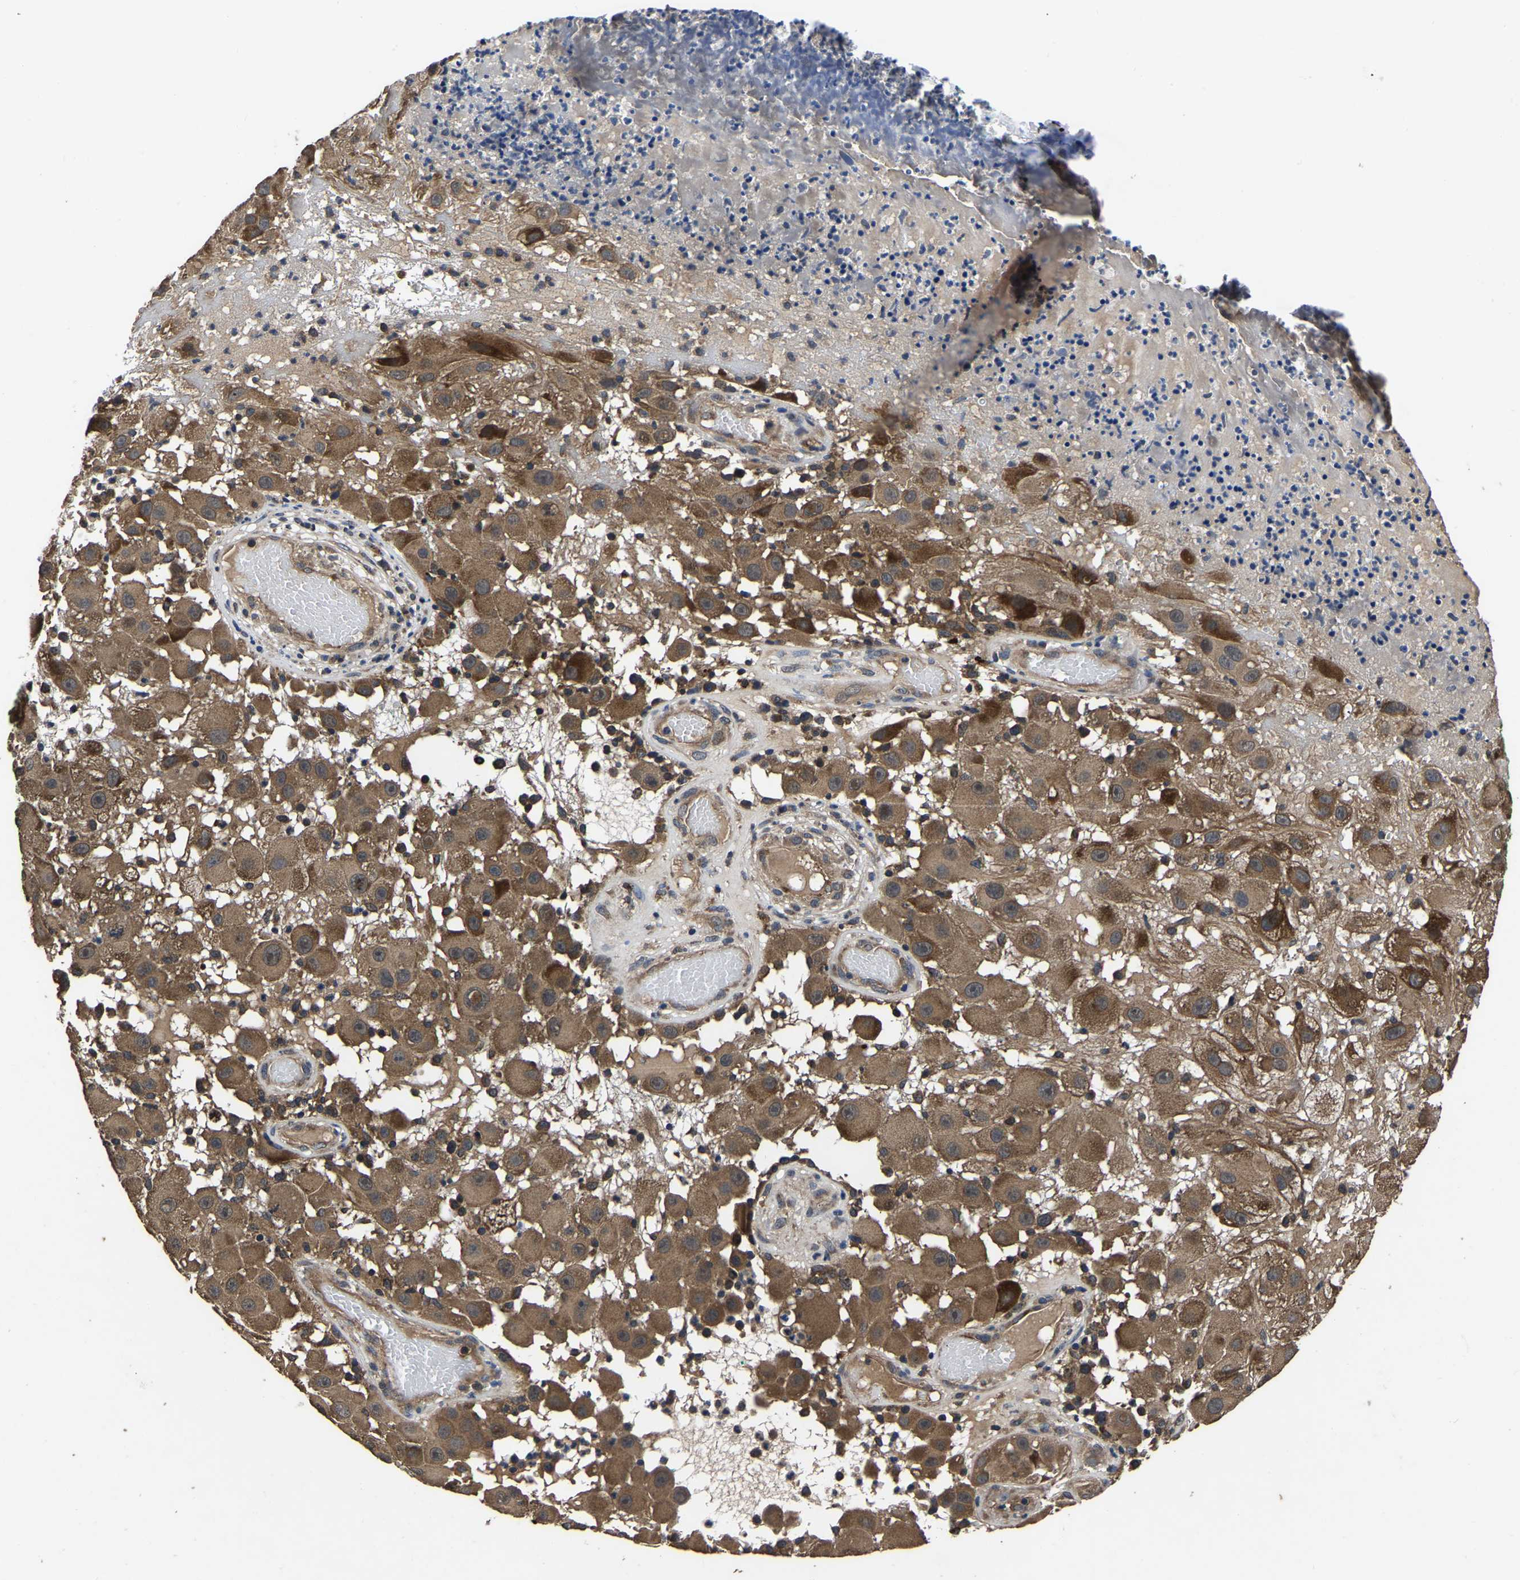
{"staining": {"intensity": "moderate", "quantity": ">75%", "location": "cytoplasmic/membranous"}, "tissue": "melanoma", "cell_type": "Tumor cells", "image_type": "cancer", "snomed": [{"axis": "morphology", "description": "Malignant melanoma, NOS"}, {"axis": "topography", "description": "Skin"}], "caption": "Tumor cells reveal medium levels of moderate cytoplasmic/membranous positivity in about >75% of cells in human melanoma.", "gene": "CRYZL1", "patient": {"sex": "female", "age": 81}}